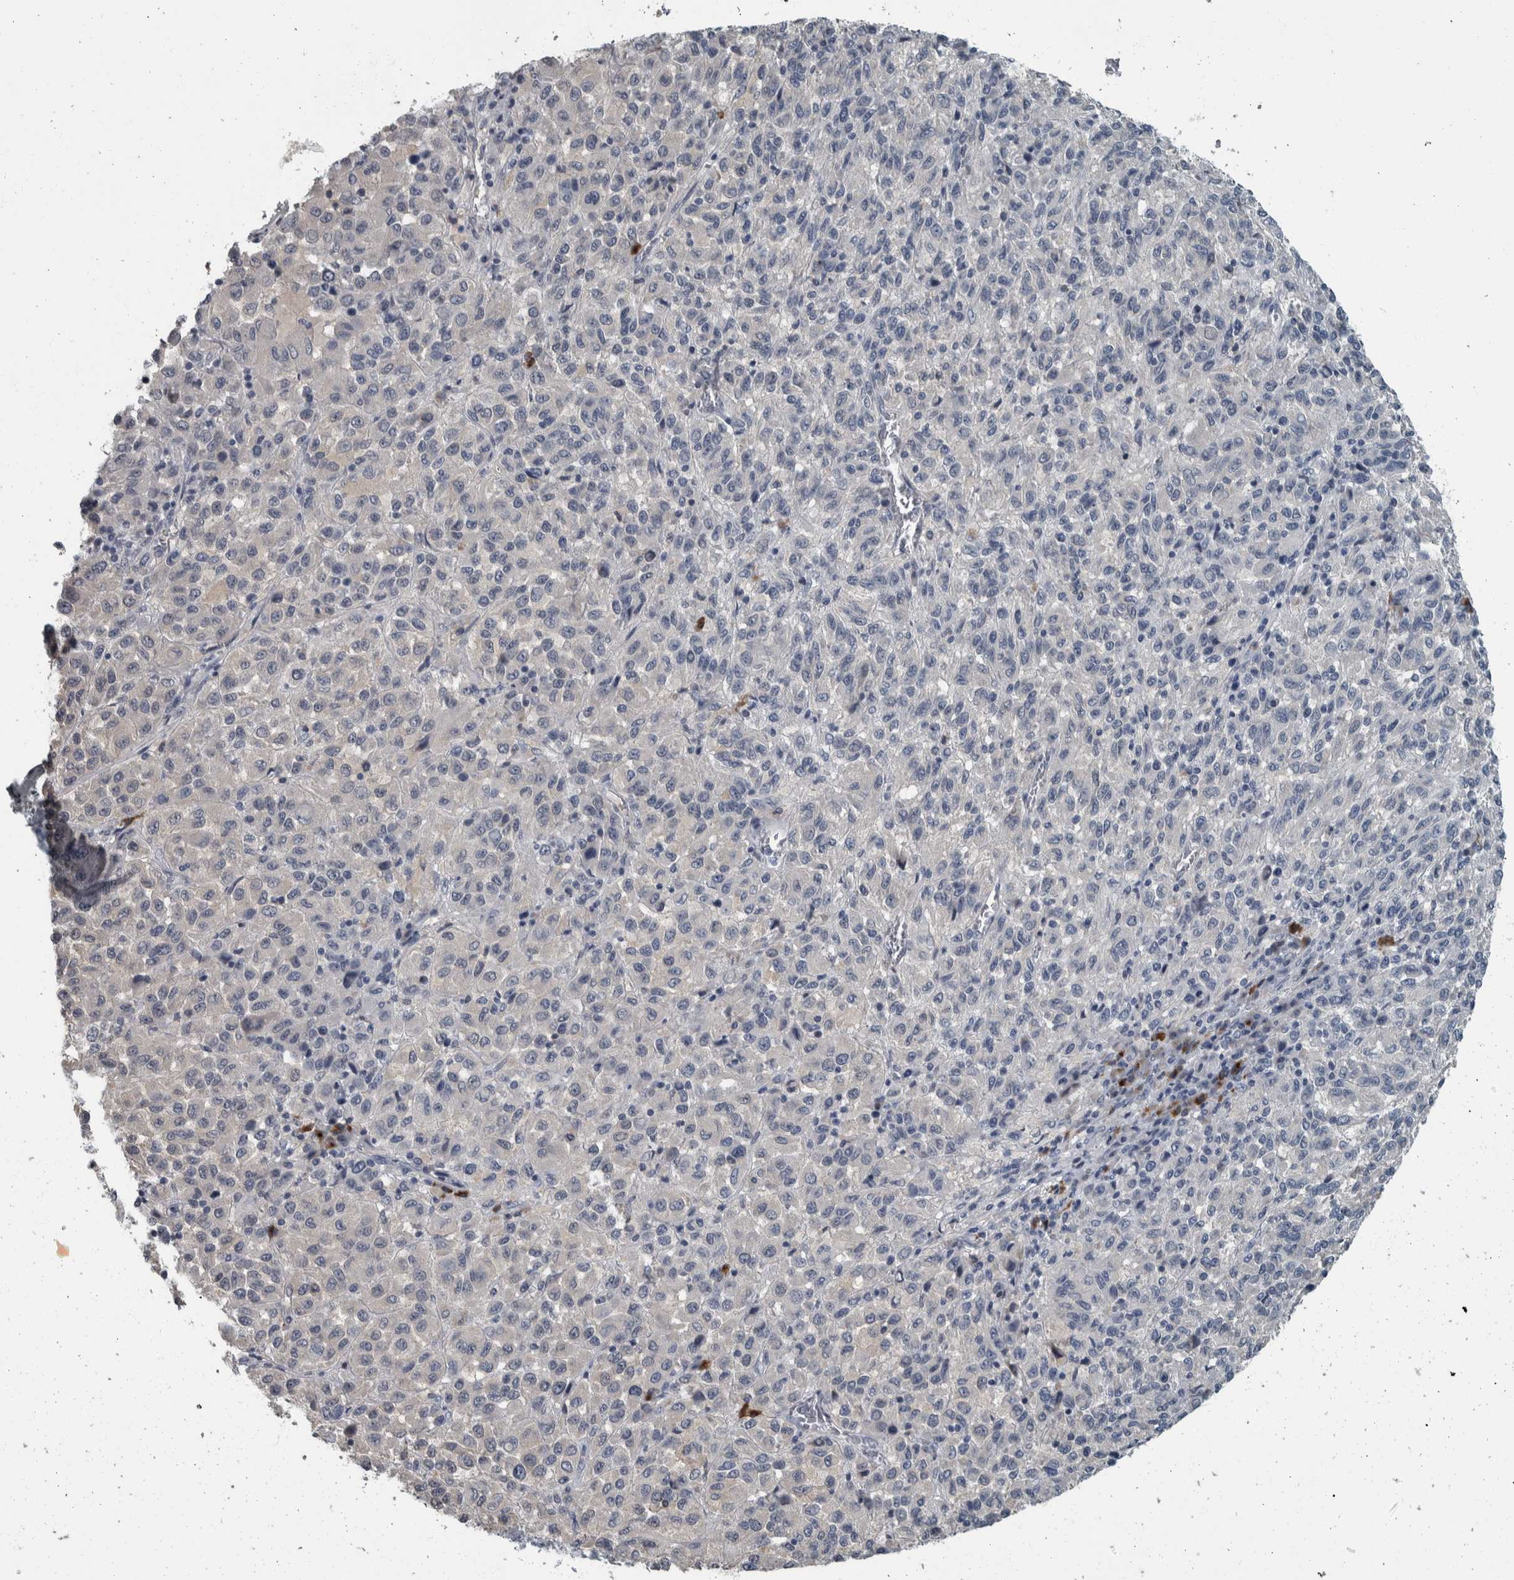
{"staining": {"intensity": "negative", "quantity": "none", "location": "none"}, "tissue": "skin cancer", "cell_type": "Tumor cells", "image_type": "cancer", "snomed": [{"axis": "morphology", "description": "Squamous cell carcinoma, NOS"}, {"axis": "topography", "description": "Skin"}], "caption": "Immunohistochemical staining of human skin squamous cell carcinoma displays no significant expression in tumor cells.", "gene": "CAVIN4", "patient": {"sex": "female", "age": 73}}